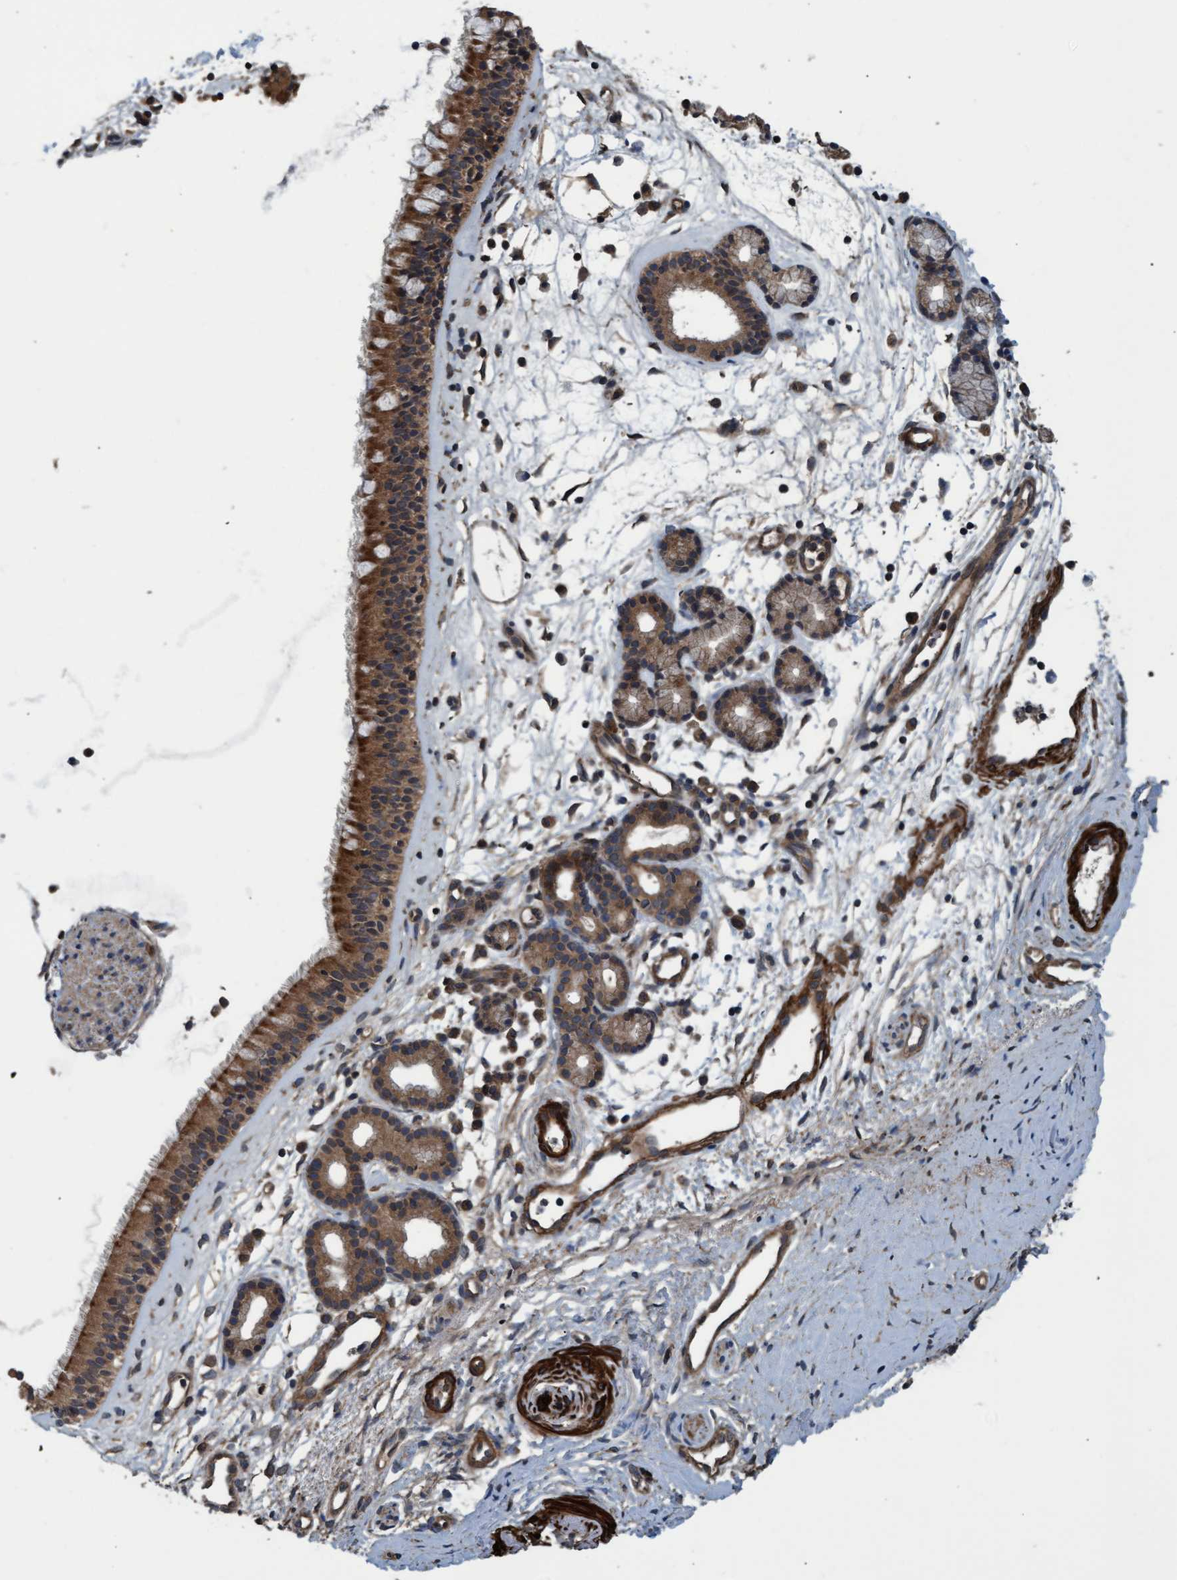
{"staining": {"intensity": "moderate", "quantity": ">75%", "location": "cytoplasmic/membranous"}, "tissue": "nasopharynx", "cell_type": "Respiratory epithelial cells", "image_type": "normal", "snomed": [{"axis": "morphology", "description": "Normal tissue, NOS"}, {"axis": "topography", "description": "Nasopharynx"}], "caption": "Human nasopharynx stained for a protein (brown) displays moderate cytoplasmic/membranous positive expression in approximately >75% of respiratory epithelial cells.", "gene": "GGT6", "patient": {"sex": "female", "age": 42}}